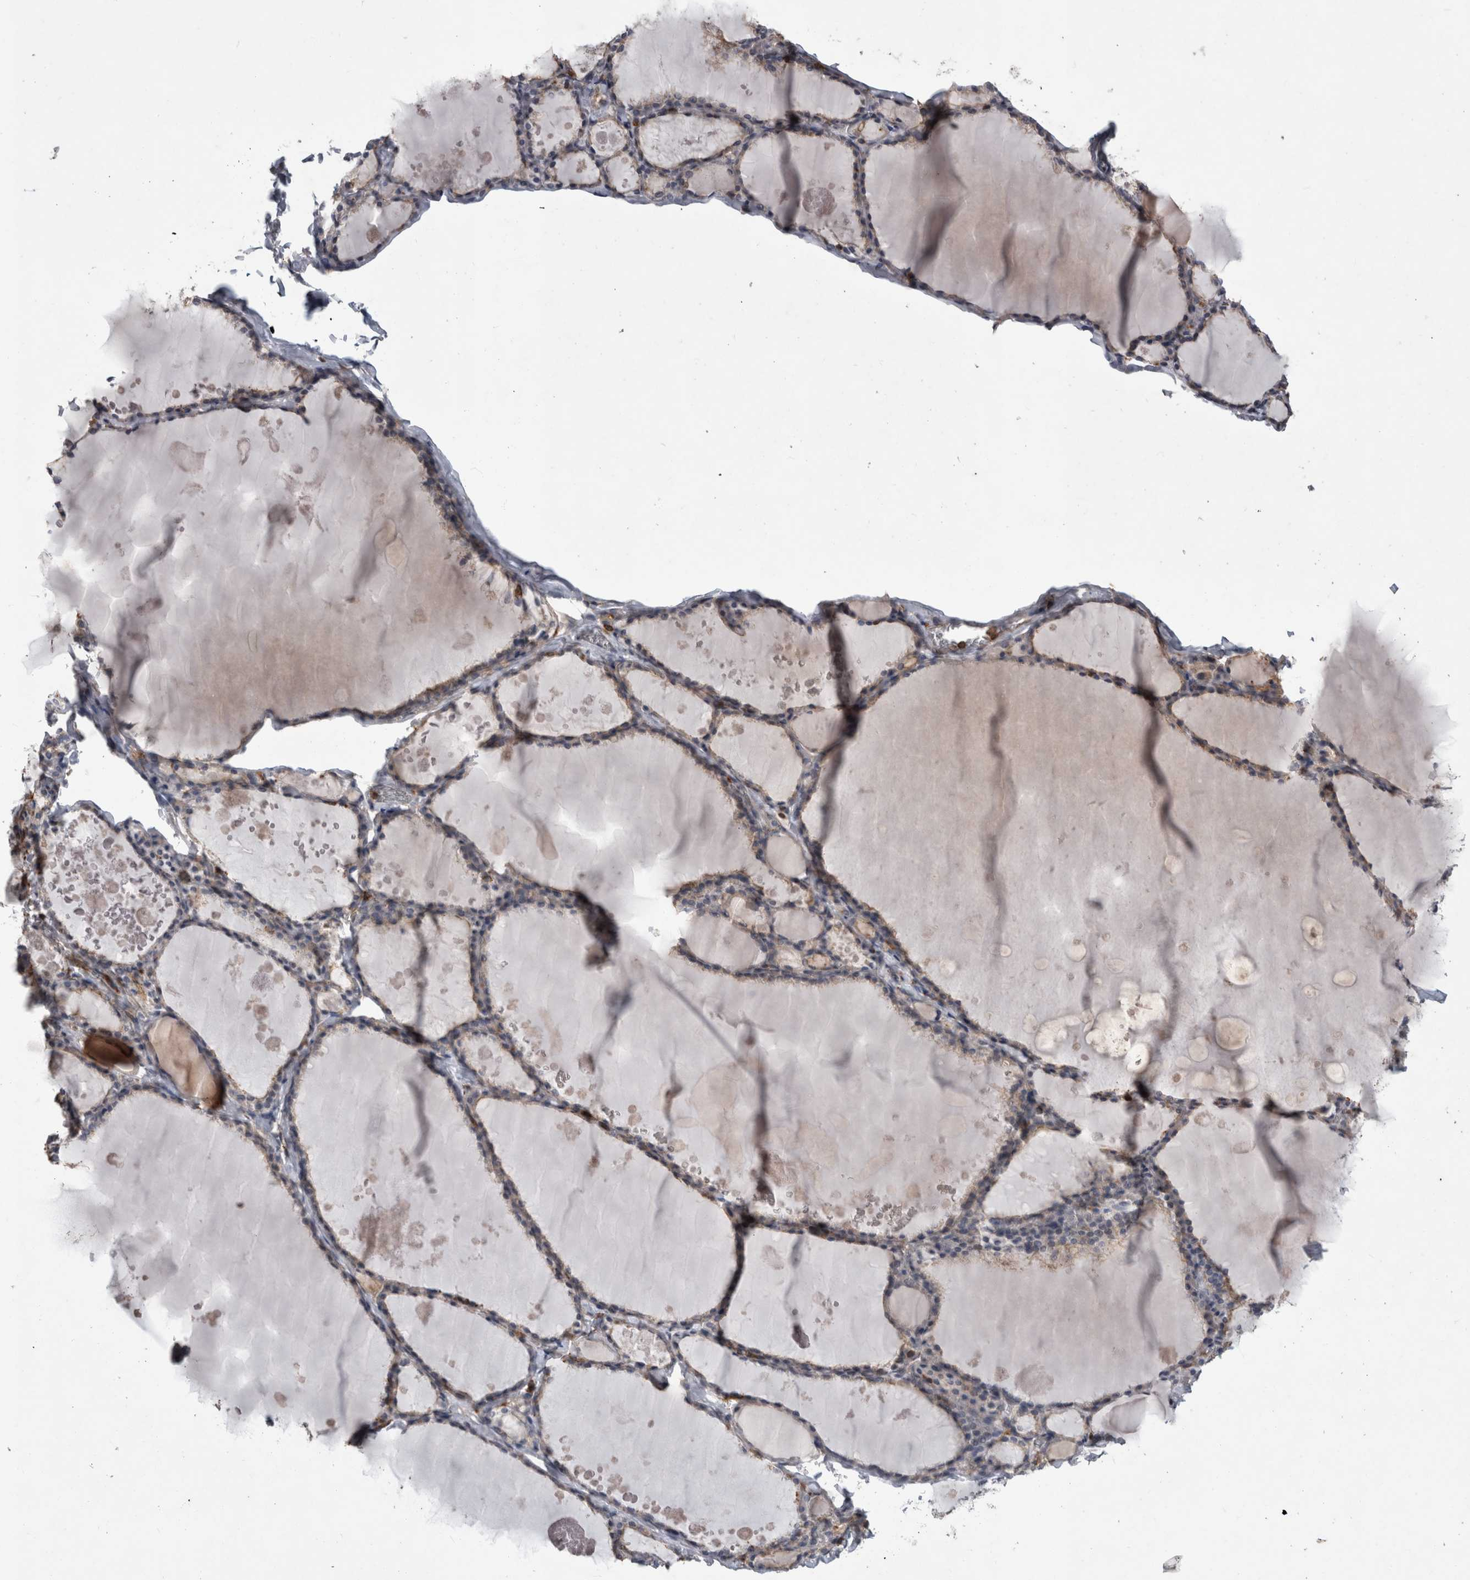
{"staining": {"intensity": "weak", "quantity": "25%-75%", "location": "cytoplasmic/membranous"}, "tissue": "thyroid gland", "cell_type": "Glandular cells", "image_type": "normal", "snomed": [{"axis": "morphology", "description": "Normal tissue, NOS"}, {"axis": "topography", "description": "Thyroid gland"}], "caption": "A low amount of weak cytoplasmic/membranous staining is identified in about 25%-75% of glandular cells in benign thyroid gland. (Stains: DAB (3,3'-diaminobenzidine) in brown, nuclei in blue, Microscopy: brightfield microscopy at high magnification).", "gene": "SPATA48", "patient": {"sex": "male", "age": 56}}